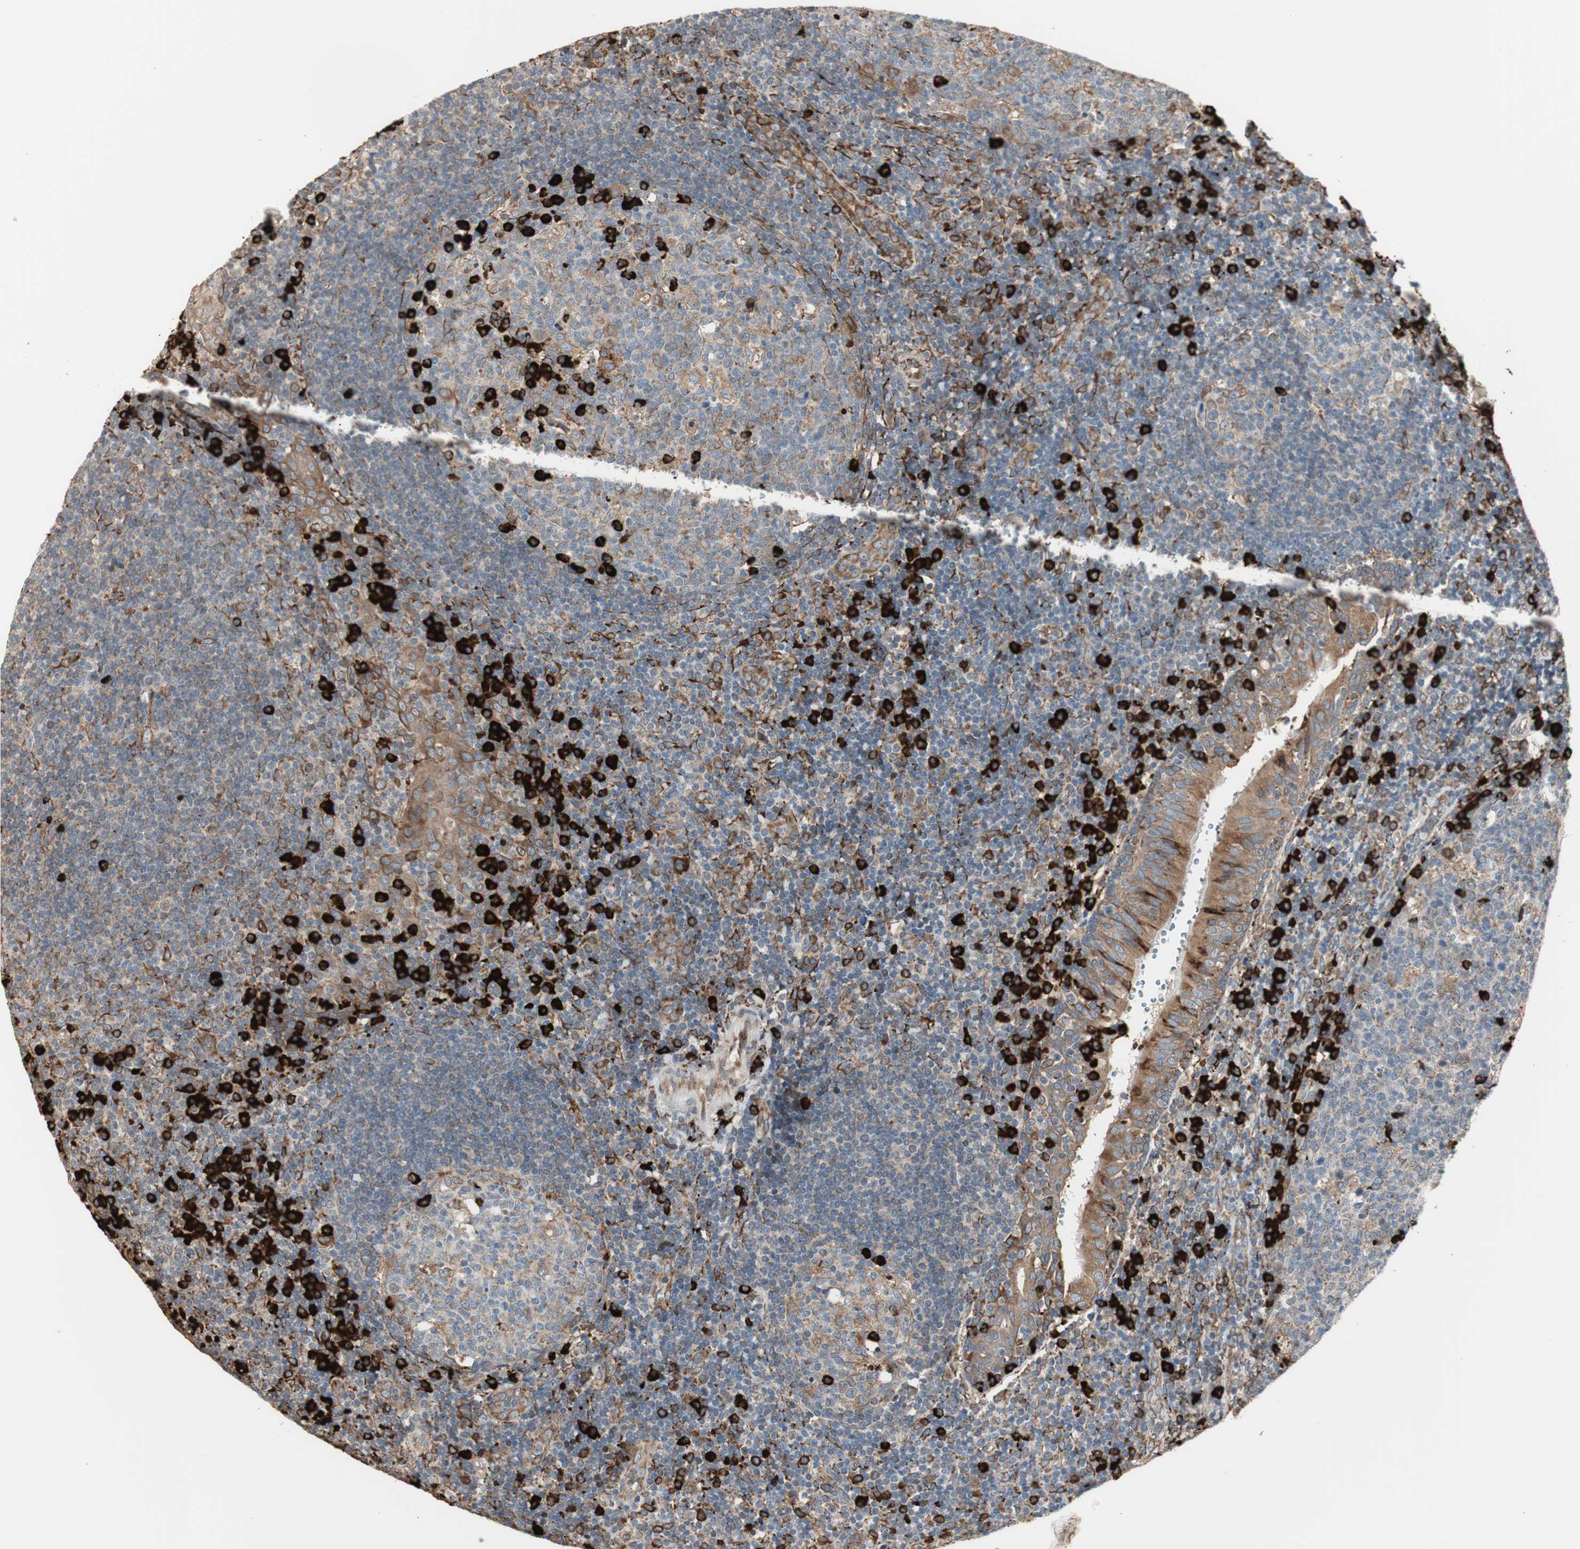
{"staining": {"intensity": "strong", "quantity": "<25%", "location": "cytoplasmic/membranous"}, "tissue": "tonsil", "cell_type": "Germinal center cells", "image_type": "normal", "snomed": [{"axis": "morphology", "description": "Normal tissue, NOS"}, {"axis": "topography", "description": "Tonsil"}], "caption": "A micrograph of human tonsil stained for a protein reveals strong cytoplasmic/membranous brown staining in germinal center cells. (DAB (3,3'-diaminobenzidine) IHC, brown staining for protein, blue staining for nuclei).", "gene": "HSP90B1", "patient": {"sex": "female", "age": 40}}